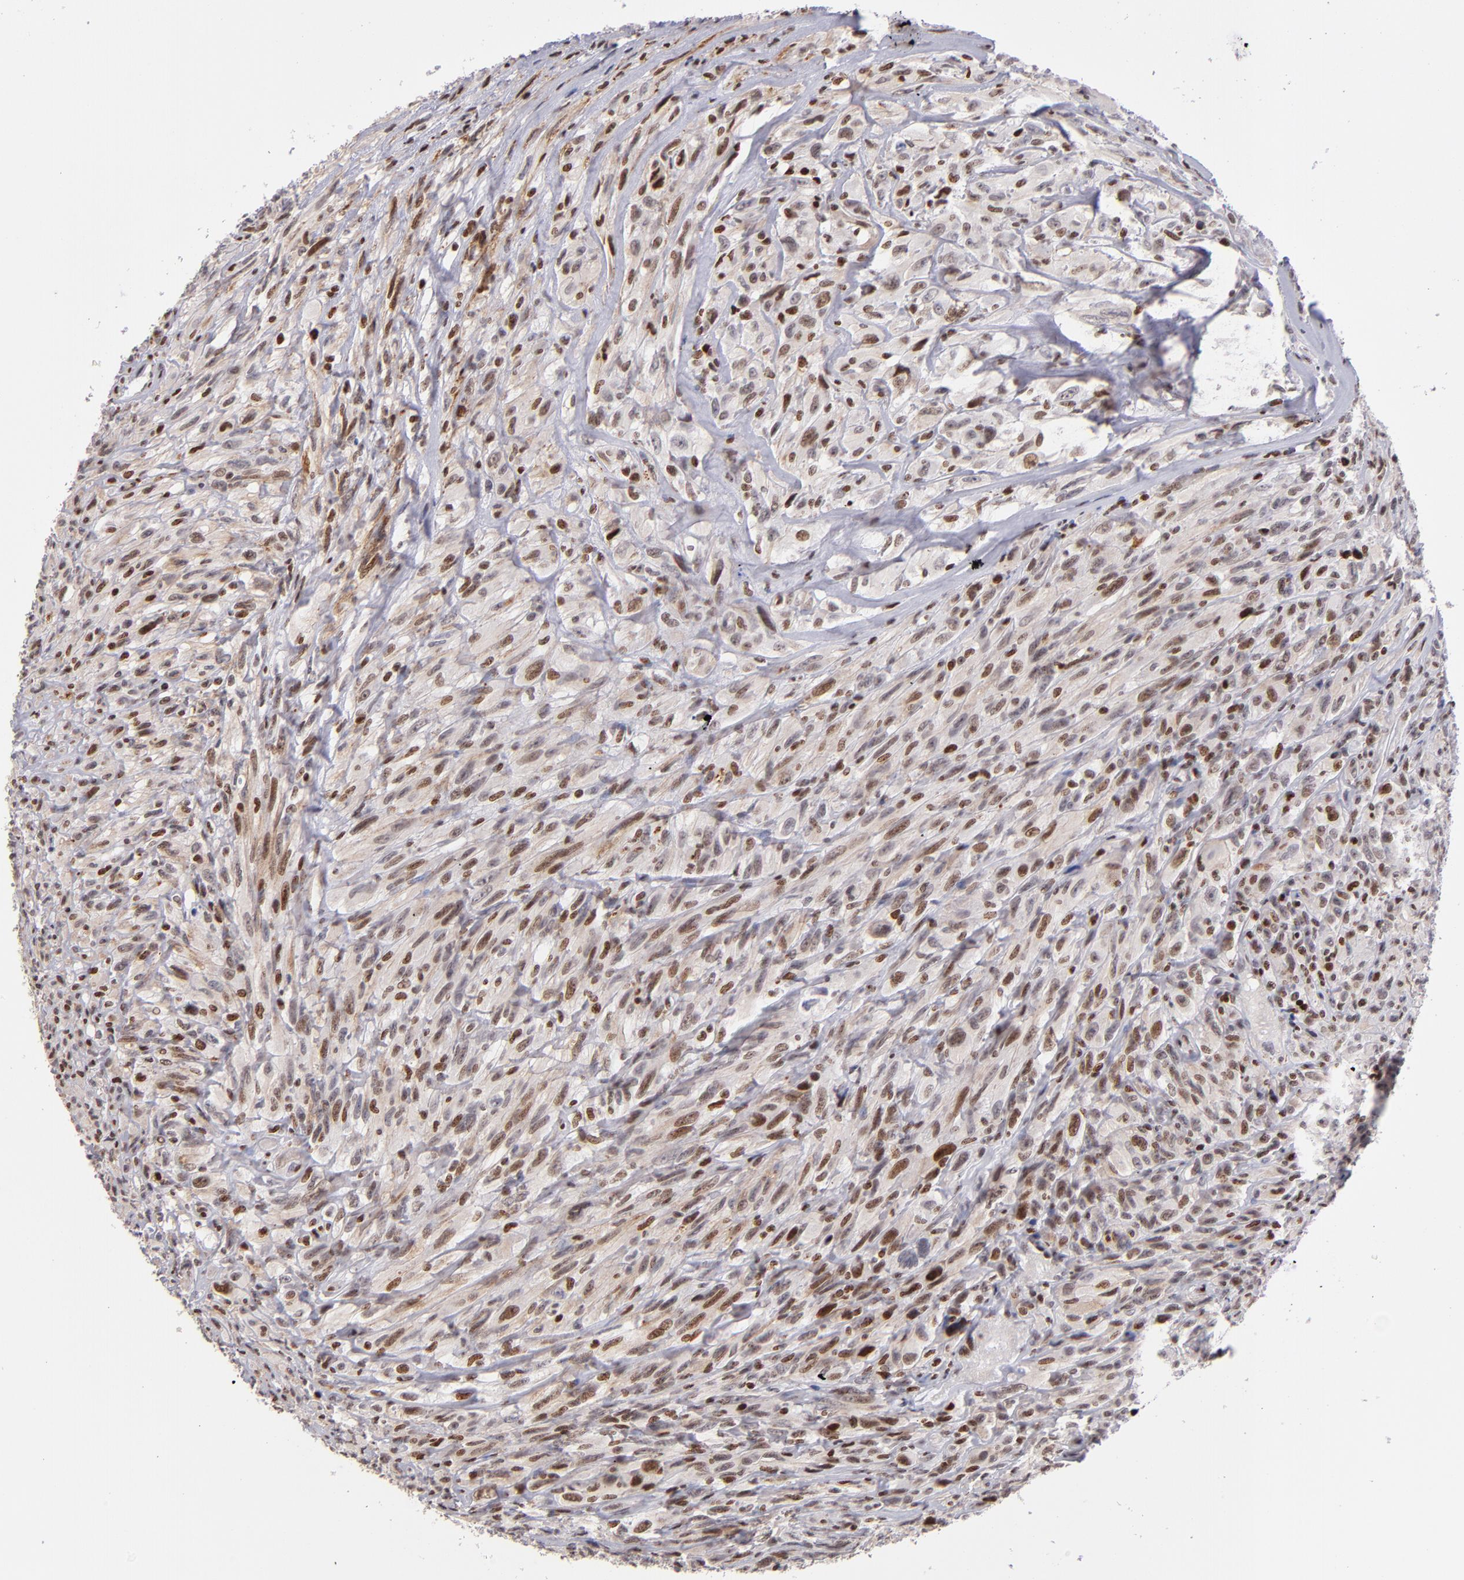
{"staining": {"intensity": "moderate", "quantity": "25%-75%", "location": "nuclear"}, "tissue": "glioma", "cell_type": "Tumor cells", "image_type": "cancer", "snomed": [{"axis": "morphology", "description": "Glioma, malignant, High grade"}, {"axis": "topography", "description": "Brain"}], "caption": "This is a histology image of immunohistochemistry staining of malignant glioma (high-grade), which shows moderate expression in the nuclear of tumor cells.", "gene": "POLA1", "patient": {"sex": "male", "age": 48}}